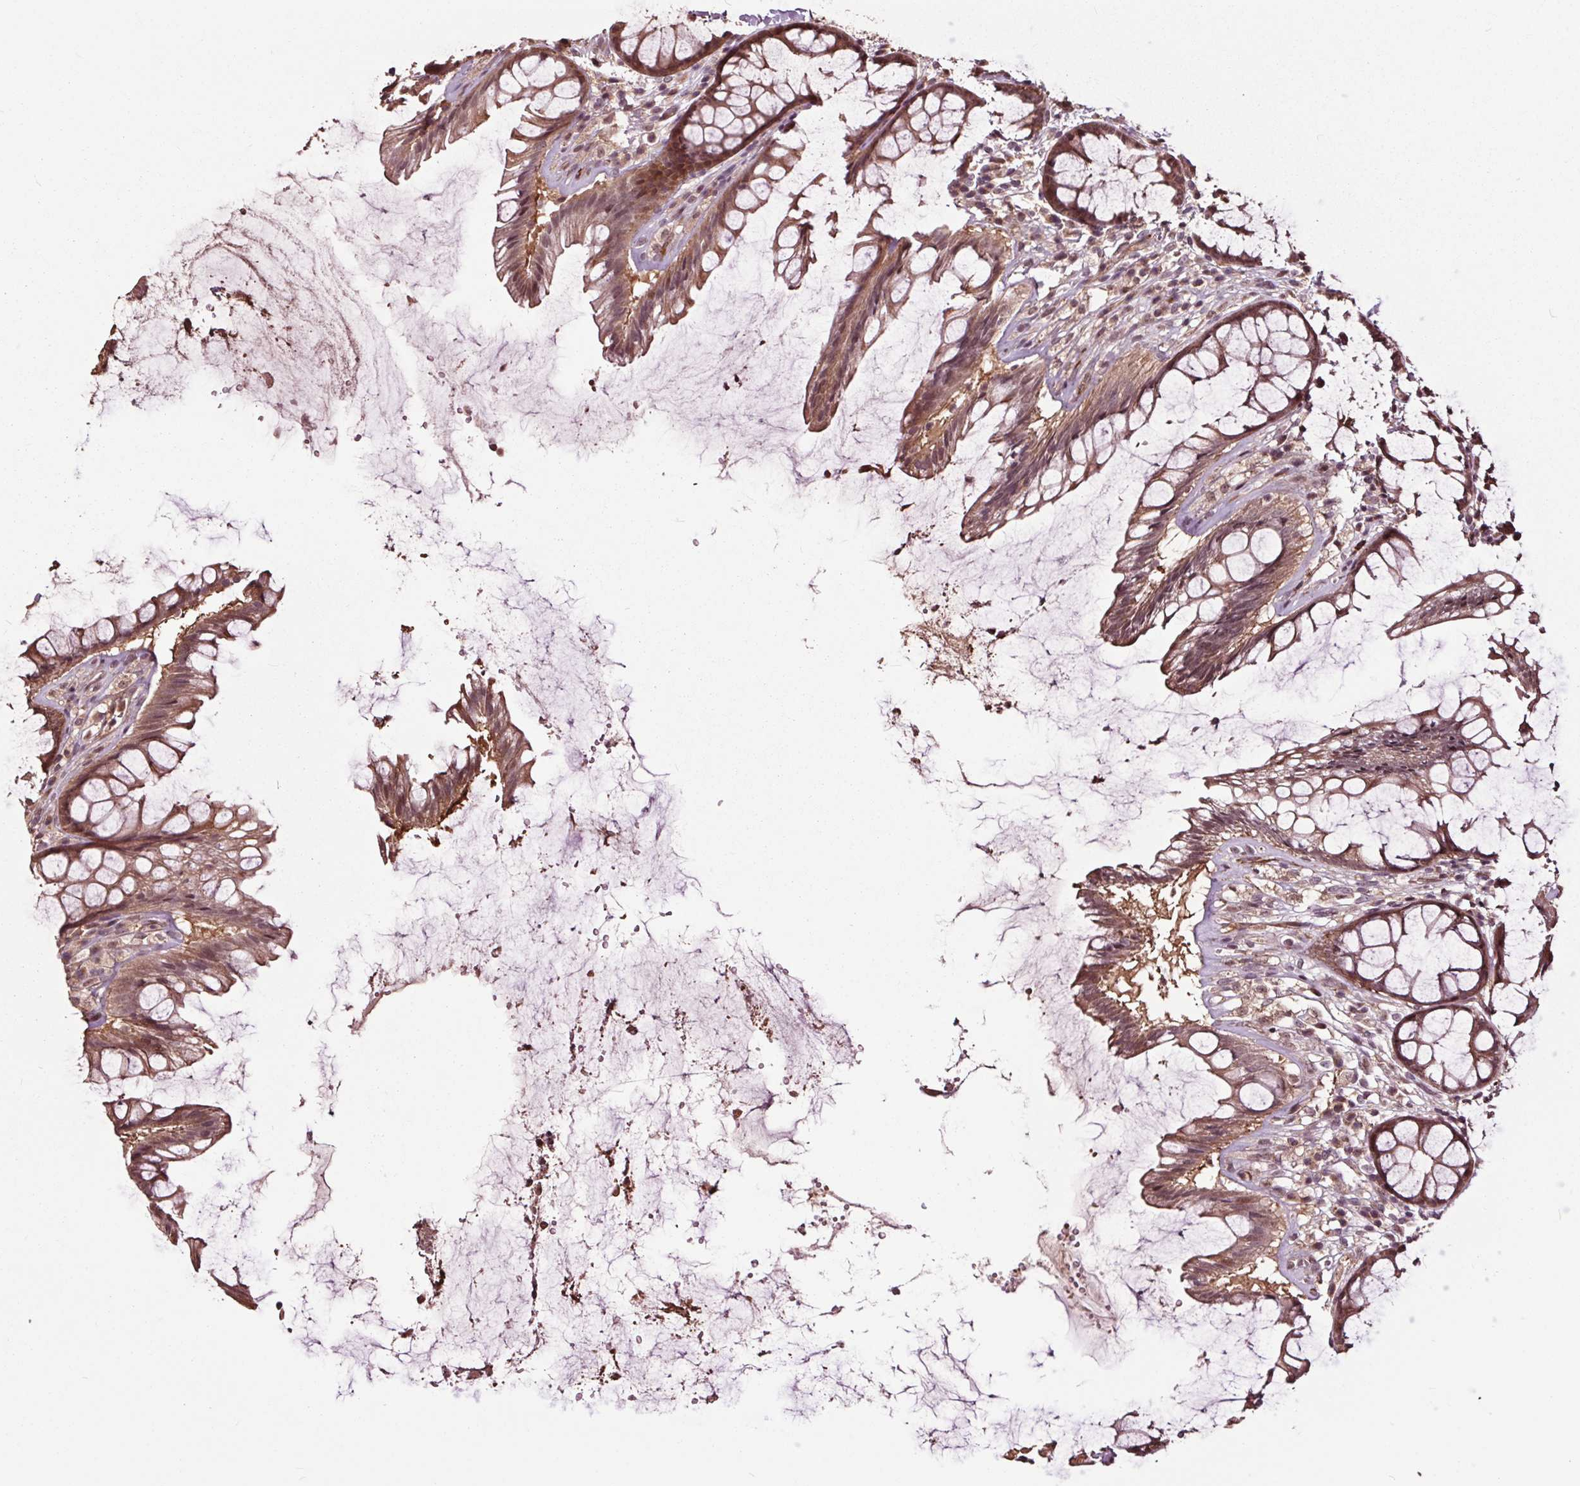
{"staining": {"intensity": "moderate", "quantity": ">75%", "location": "cytoplasmic/membranous"}, "tissue": "rectum", "cell_type": "Glandular cells", "image_type": "normal", "snomed": [{"axis": "morphology", "description": "Normal tissue, NOS"}, {"axis": "topography", "description": "Rectum"}], "caption": "Immunohistochemistry (DAB) staining of unremarkable rectum displays moderate cytoplasmic/membranous protein staining in about >75% of glandular cells.", "gene": "CEP95", "patient": {"sex": "male", "age": 72}}